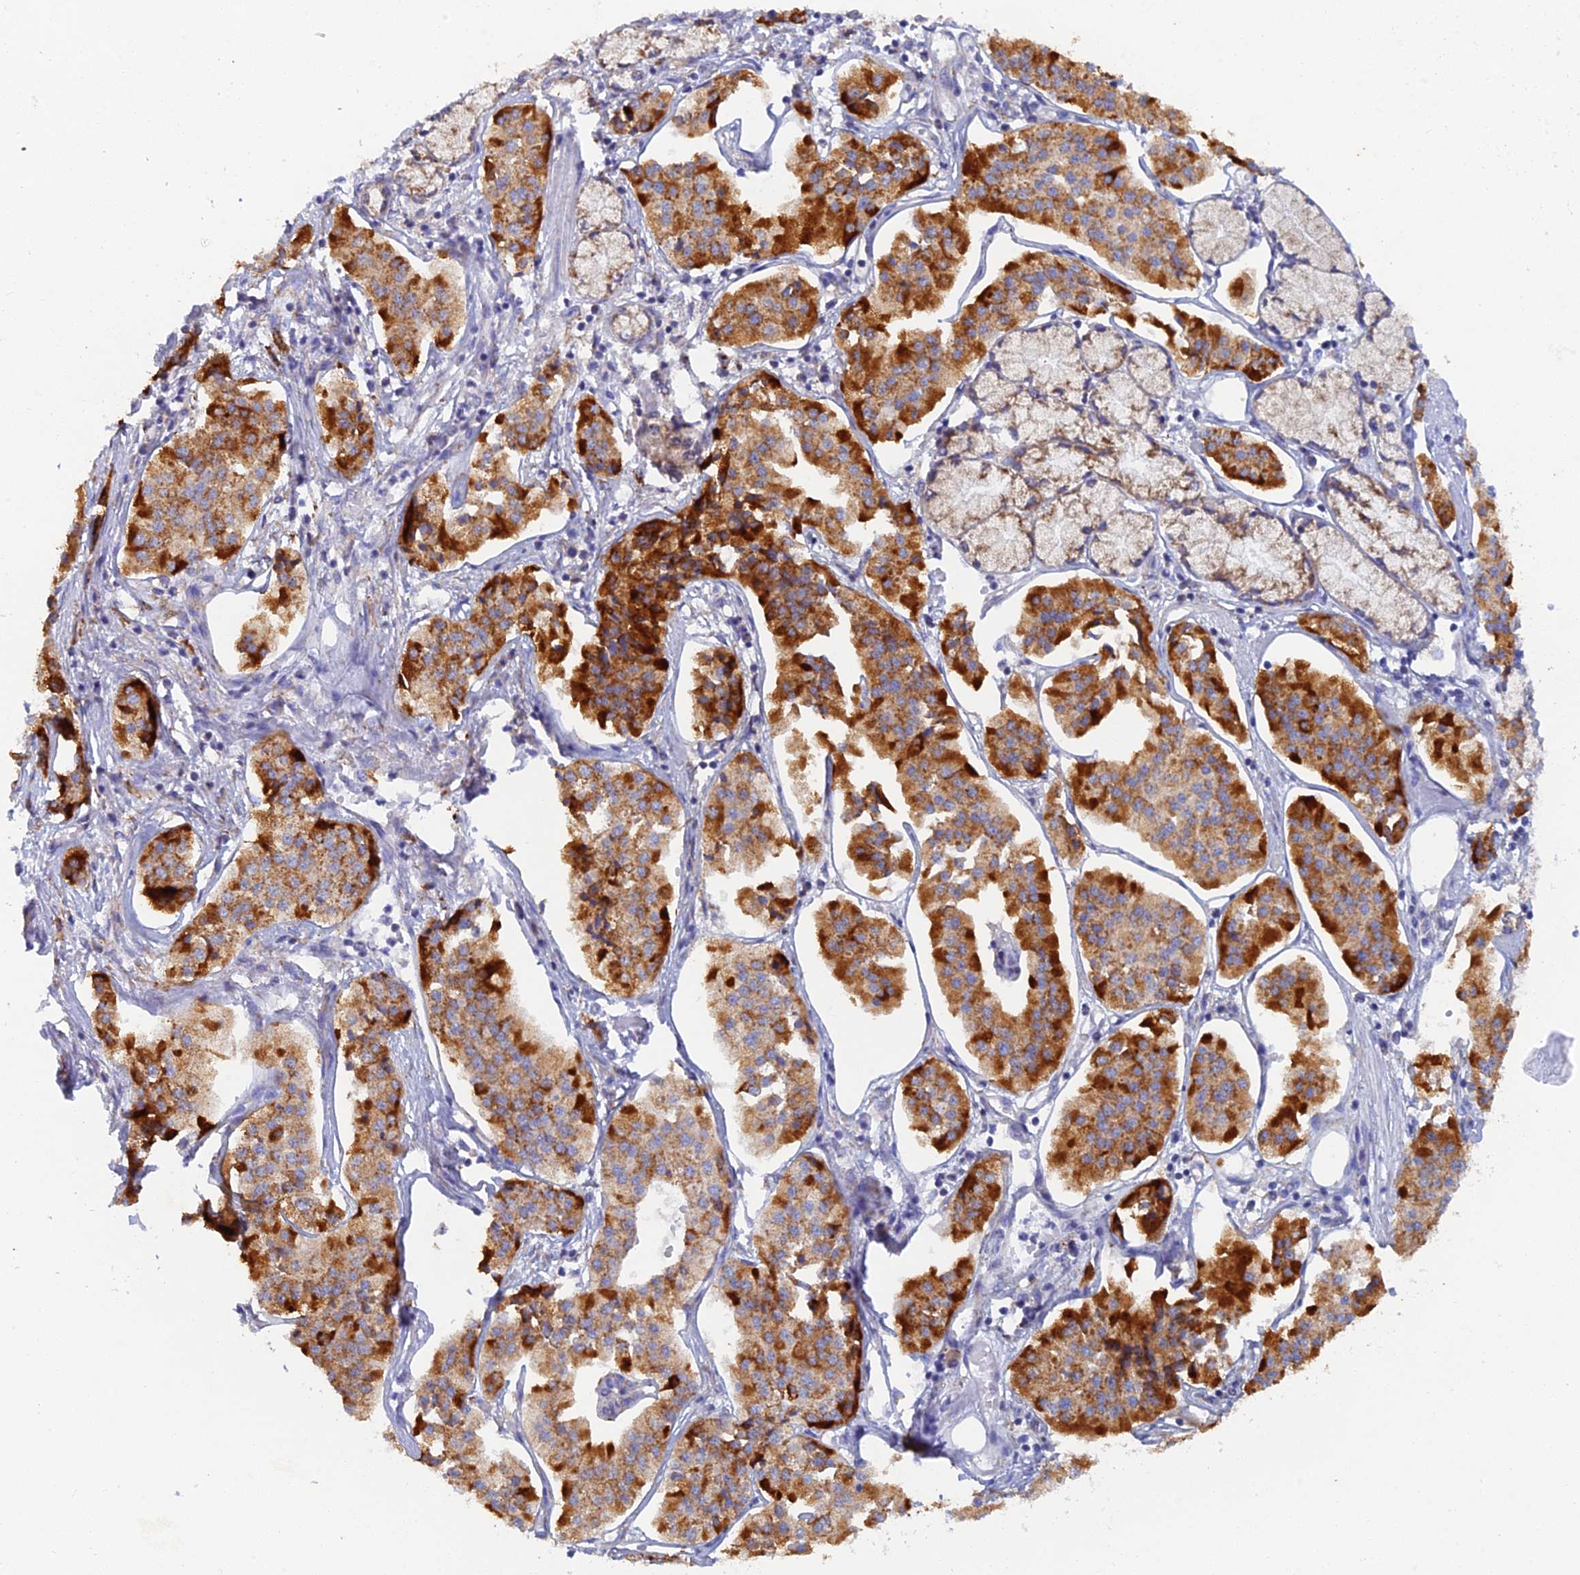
{"staining": {"intensity": "strong", "quantity": ">75%", "location": "cytoplasmic/membranous"}, "tissue": "pancreatic cancer", "cell_type": "Tumor cells", "image_type": "cancer", "snomed": [{"axis": "morphology", "description": "Adenocarcinoma, NOS"}, {"axis": "topography", "description": "Pancreas"}], "caption": "Strong cytoplasmic/membranous protein staining is seen in about >75% of tumor cells in pancreatic cancer (adenocarcinoma). Using DAB (3,3'-diaminobenzidine) (brown) and hematoxylin (blue) stains, captured at high magnification using brightfield microscopy.", "gene": "WDR35", "patient": {"sex": "female", "age": 50}}